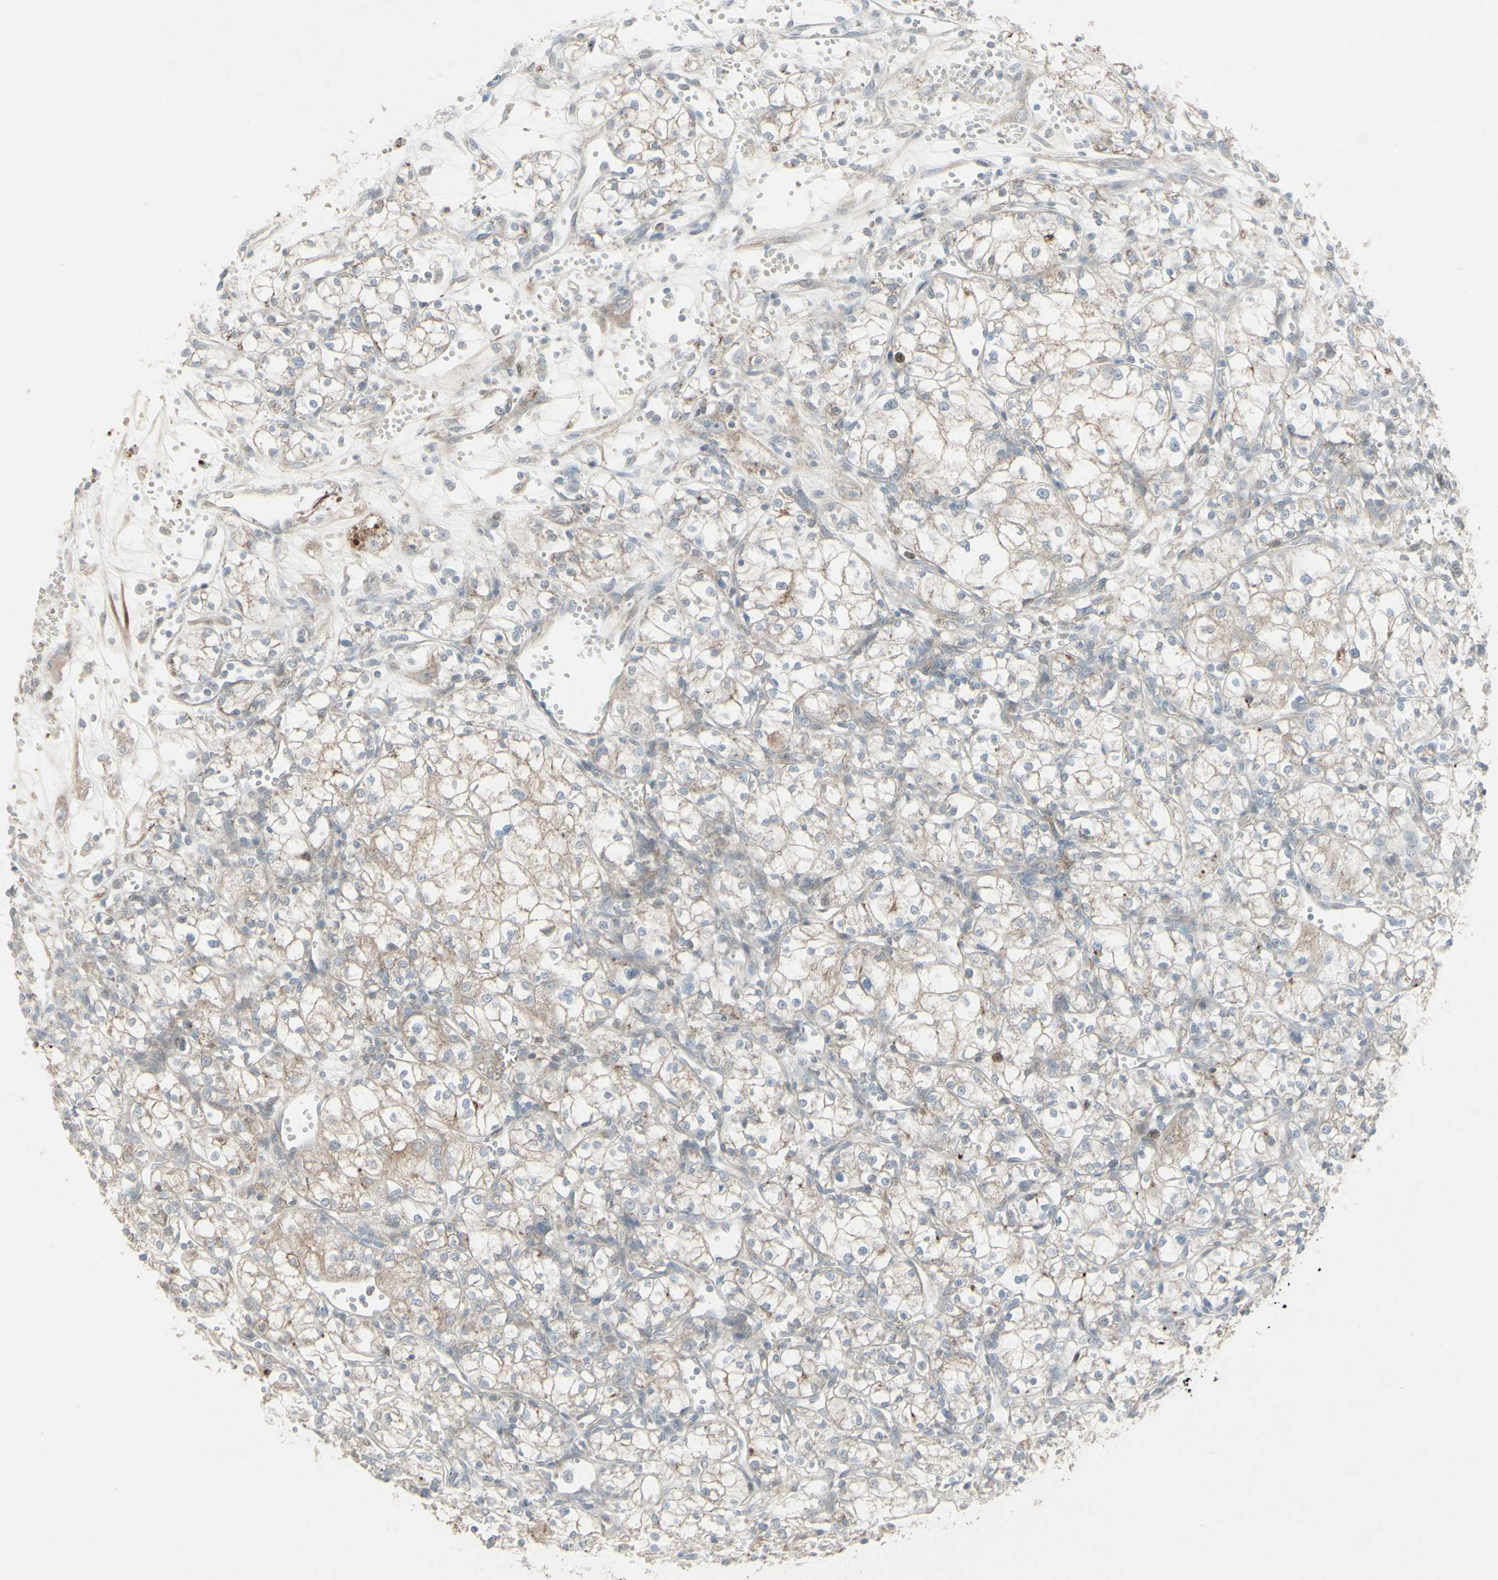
{"staining": {"intensity": "weak", "quantity": "25%-75%", "location": "cytoplasmic/membranous"}, "tissue": "renal cancer", "cell_type": "Tumor cells", "image_type": "cancer", "snomed": [{"axis": "morphology", "description": "Normal tissue, NOS"}, {"axis": "morphology", "description": "Adenocarcinoma, NOS"}, {"axis": "topography", "description": "Kidney"}], "caption": "DAB (3,3'-diaminobenzidine) immunohistochemical staining of human renal adenocarcinoma reveals weak cytoplasmic/membranous protein positivity in approximately 25%-75% of tumor cells. The protein is shown in brown color, while the nuclei are stained blue.", "gene": "GMNN", "patient": {"sex": "male", "age": 59}}